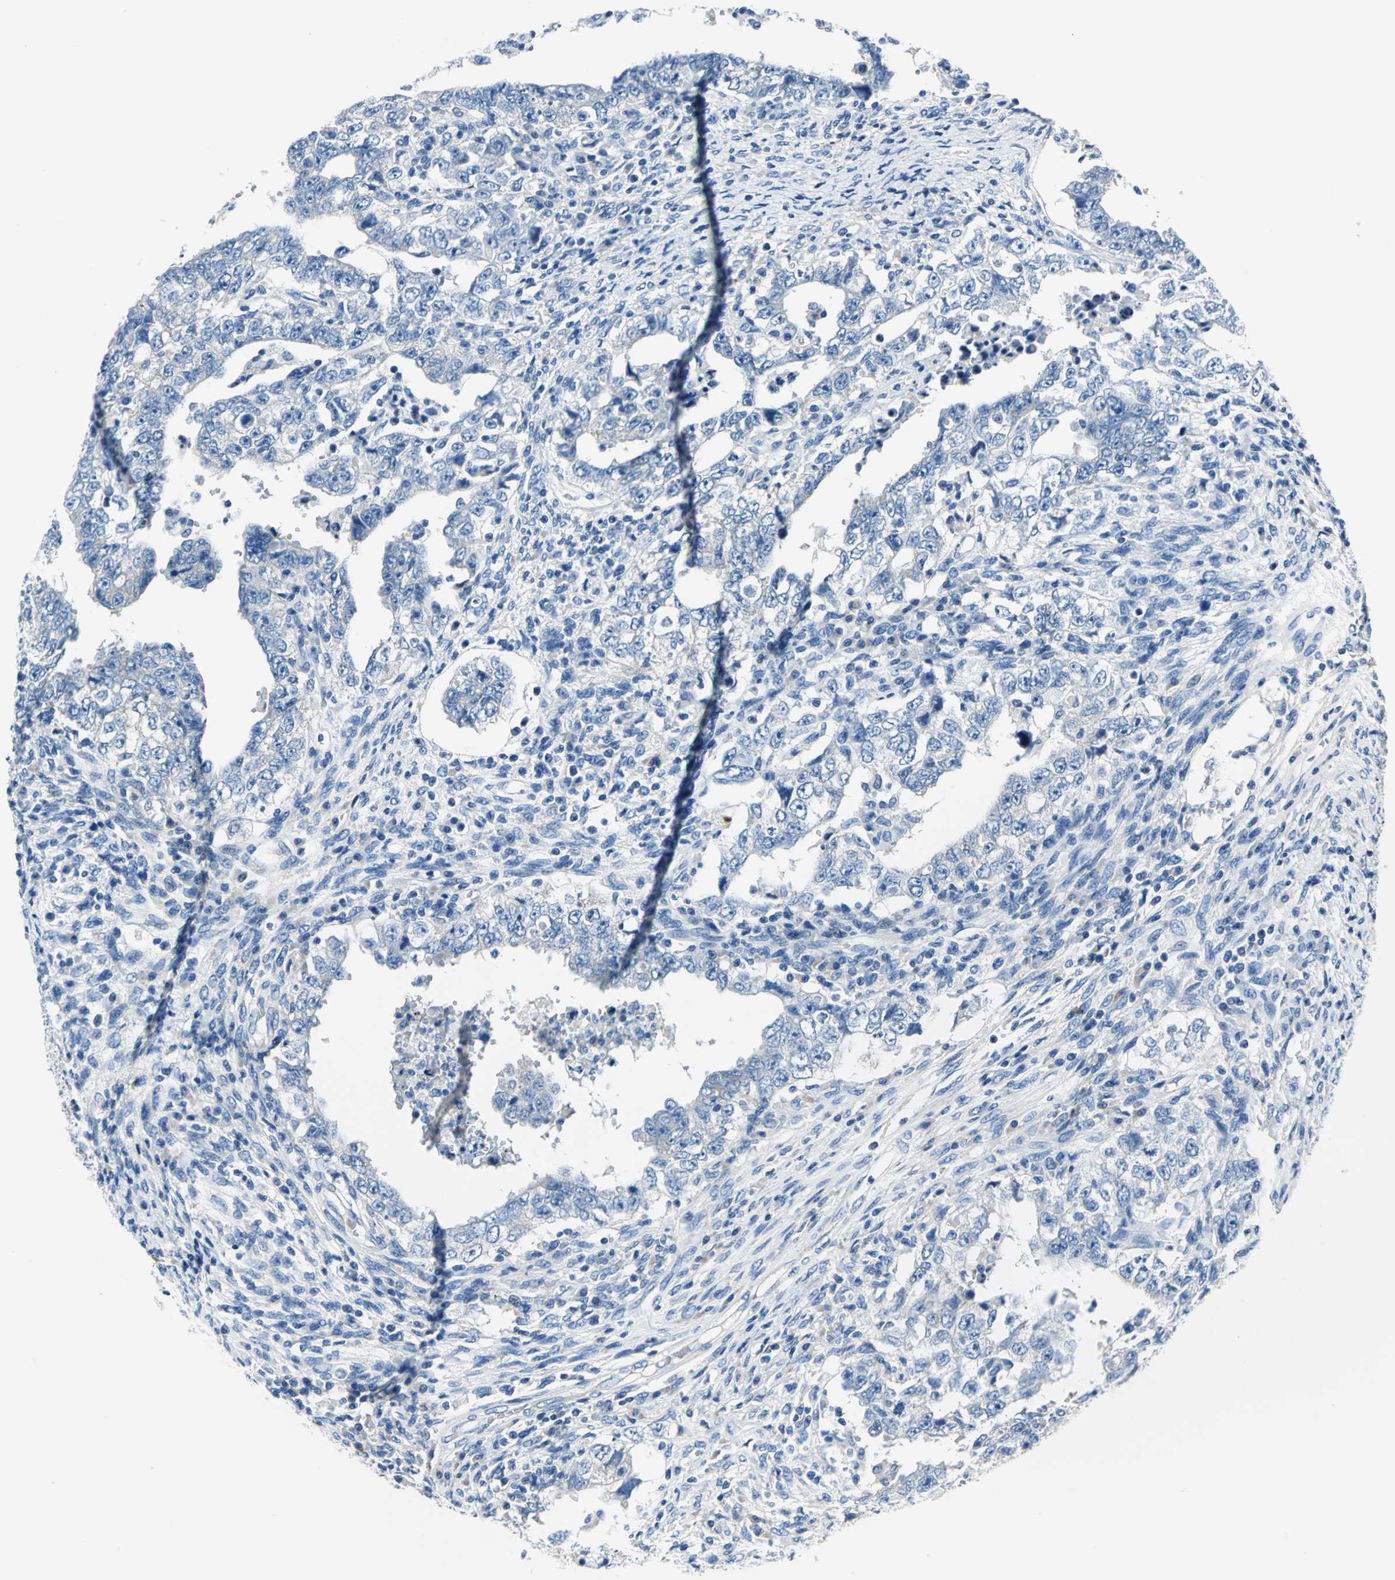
{"staining": {"intensity": "negative", "quantity": "none", "location": "none"}, "tissue": "testis cancer", "cell_type": "Tumor cells", "image_type": "cancer", "snomed": [{"axis": "morphology", "description": "Carcinoma, Embryonal, NOS"}, {"axis": "topography", "description": "Testis"}], "caption": "This micrograph is of testis cancer stained with IHC to label a protein in brown with the nuclei are counter-stained blue. There is no staining in tumor cells. The staining is performed using DAB brown chromogen with nuclei counter-stained in using hematoxylin.", "gene": "TRIM25", "patient": {"sex": "male", "age": 26}}